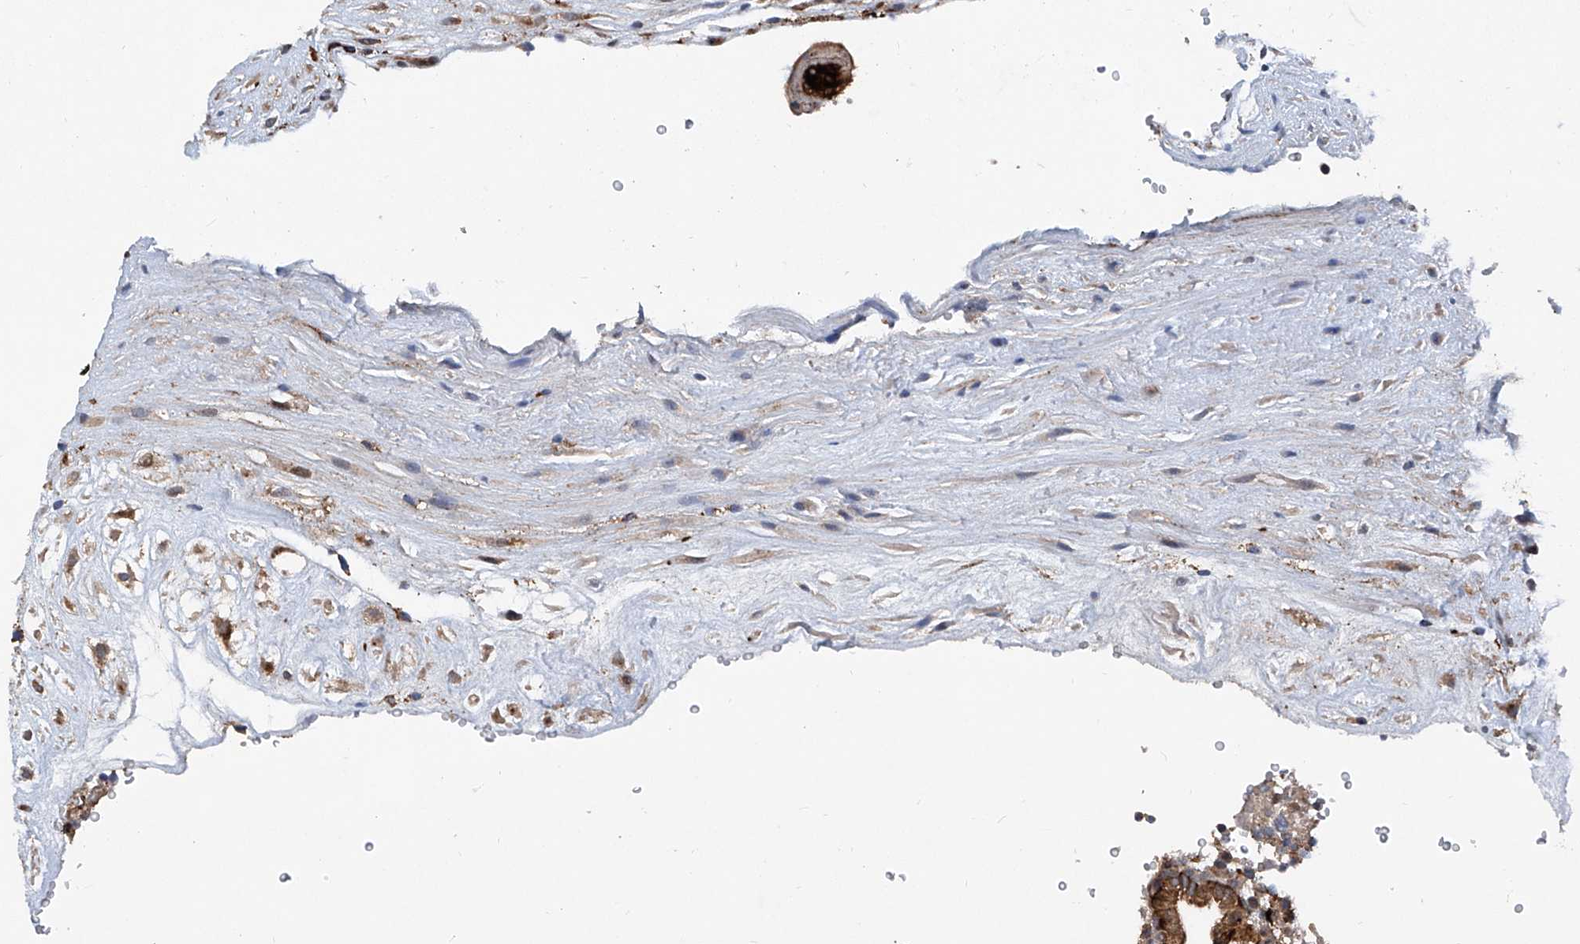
{"staining": {"intensity": "strong", "quantity": ">75%", "location": "cytoplasmic/membranous,nuclear"}, "tissue": "placenta", "cell_type": "Trophoblastic cells", "image_type": "normal", "snomed": [{"axis": "morphology", "description": "Normal tissue, NOS"}, {"axis": "topography", "description": "Placenta"}], "caption": "This is a histology image of immunohistochemistry staining of normal placenta, which shows strong expression in the cytoplasmic/membranous,nuclear of trophoblastic cells.", "gene": "SMAP1", "patient": {"sex": "female", "age": 18}}